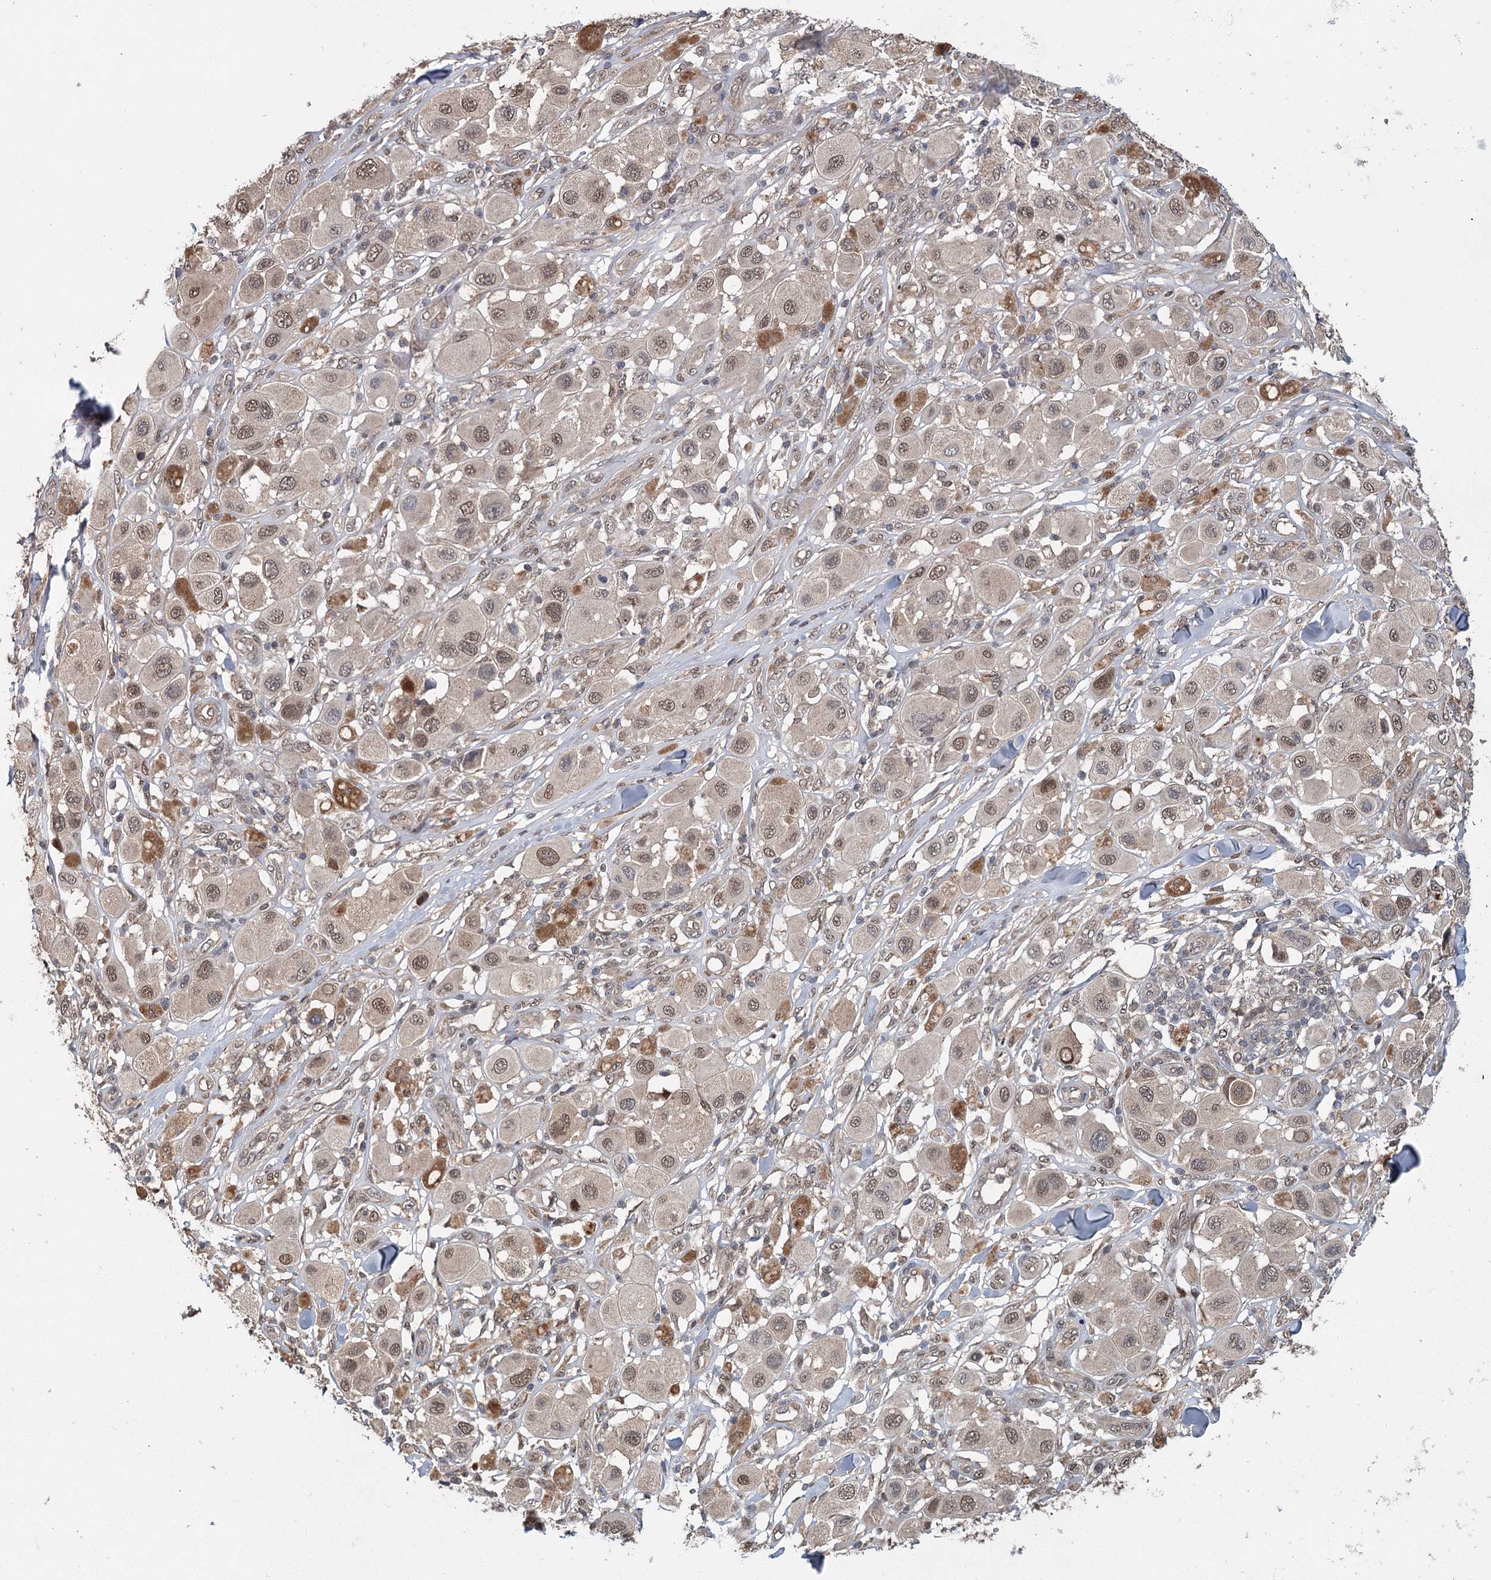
{"staining": {"intensity": "moderate", "quantity": "25%-75%", "location": "nuclear"}, "tissue": "melanoma", "cell_type": "Tumor cells", "image_type": "cancer", "snomed": [{"axis": "morphology", "description": "Malignant melanoma, Metastatic site"}, {"axis": "topography", "description": "Skin"}], "caption": "A micrograph of melanoma stained for a protein exhibits moderate nuclear brown staining in tumor cells.", "gene": "MYG1", "patient": {"sex": "male", "age": 41}}